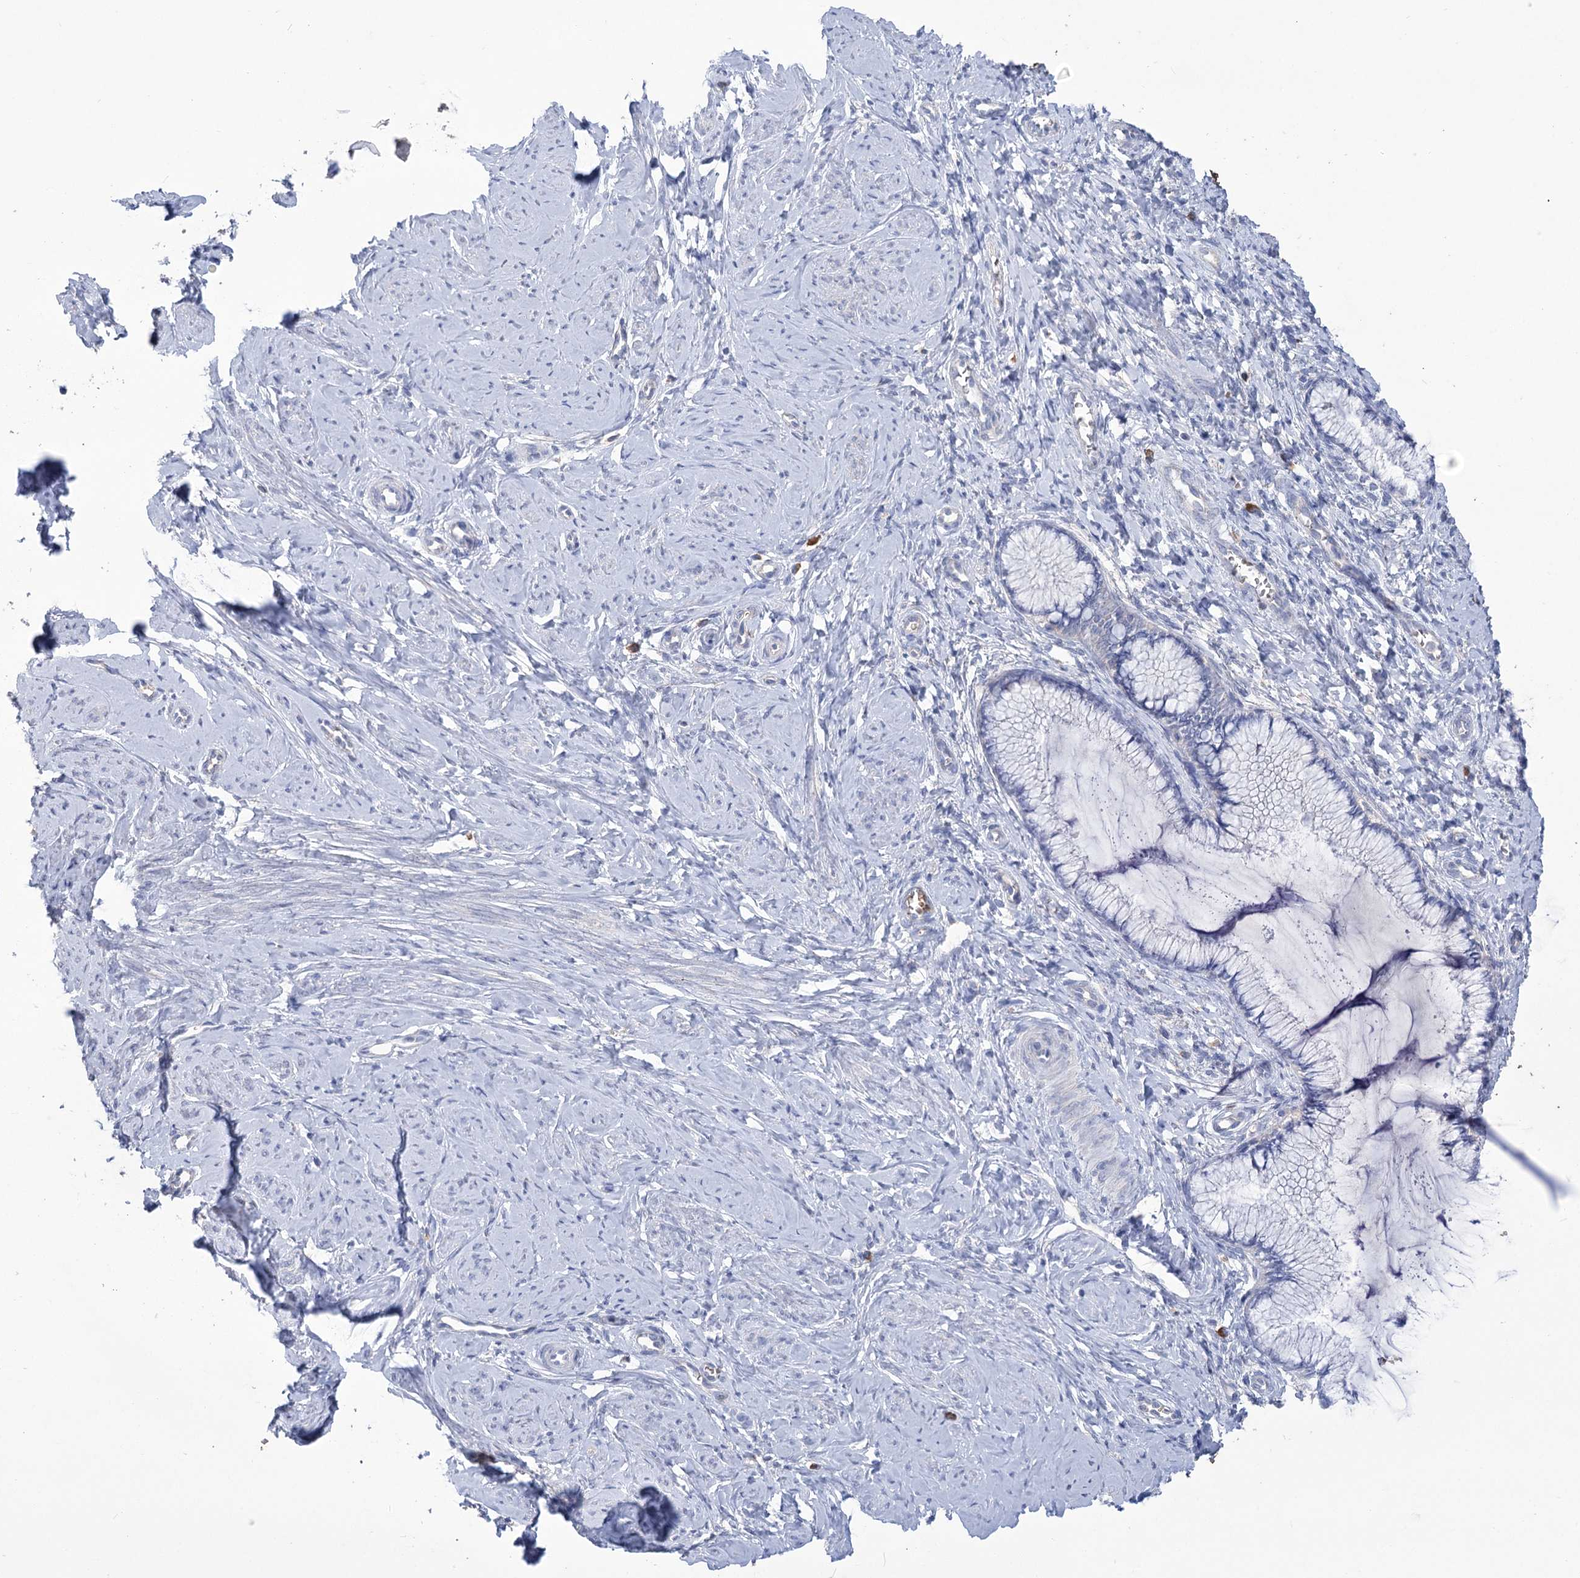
{"staining": {"intensity": "negative", "quantity": "none", "location": "none"}, "tissue": "cervix", "cell_type": "Glandular cells", "image_type": "normal", "snomed": [{"axis": "morphology", "description": "Normal tissue, NOS"}, {"axis": "morphology", "description": "Adenocarcinoma, NOS"}, {"axis": "topography", "description": "Cervix"}], "caption": "Human cervix stained for a protein using IHC exhibits no positivity in glandular cells.", "gene": "PRSS53", "patient": {"sex": "female", "age": 29}}